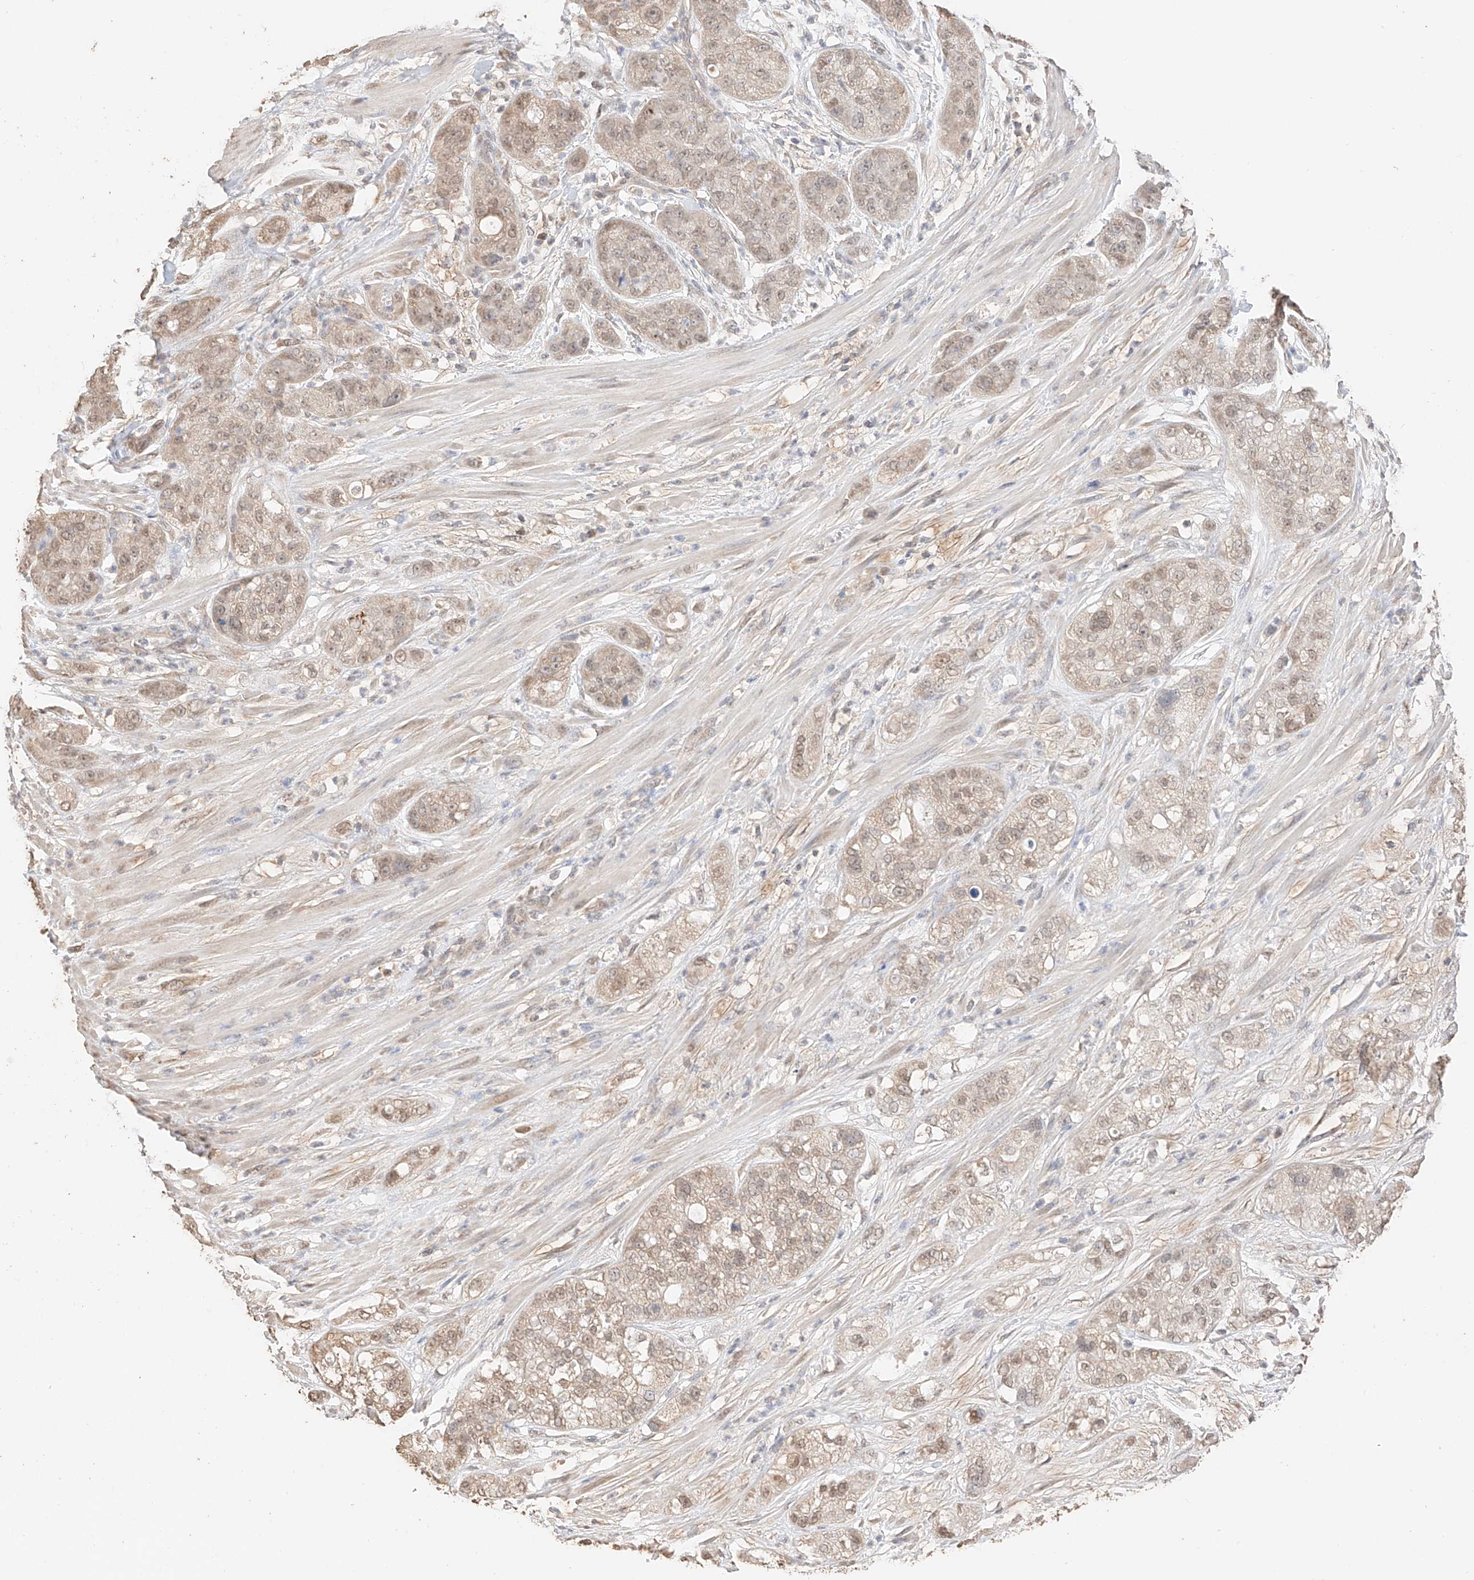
{"staining": {"intensity": "weak", "quantity": ">75%", "location": "cytoplasmic/membranous,nuclear"}, "tissue": "pancreatic cancer", "cell_type": "Tumor cells", "image_type": "cancer", "snomed": [{"axis": "morphology", "description": "Adenocarcinoma, NOS"}, {"axis": "topography", "description": "Pancreas"}], "caption": "Immunohistochemistry (IHC) staining of pancreatic cancer, which shows low levels of weak cytoplasmic/membranous and nuclear staining in about >75% of tumor cells indicating weak cytoplasmic/membranous and nuclear protein positivity. The staining was performed using DAB (brown) for protein detection and nuclei were counterstained in hematoxylin (blue).", "gene": "IL22RA2", "patient": {"sex": "female", "age": 78}}